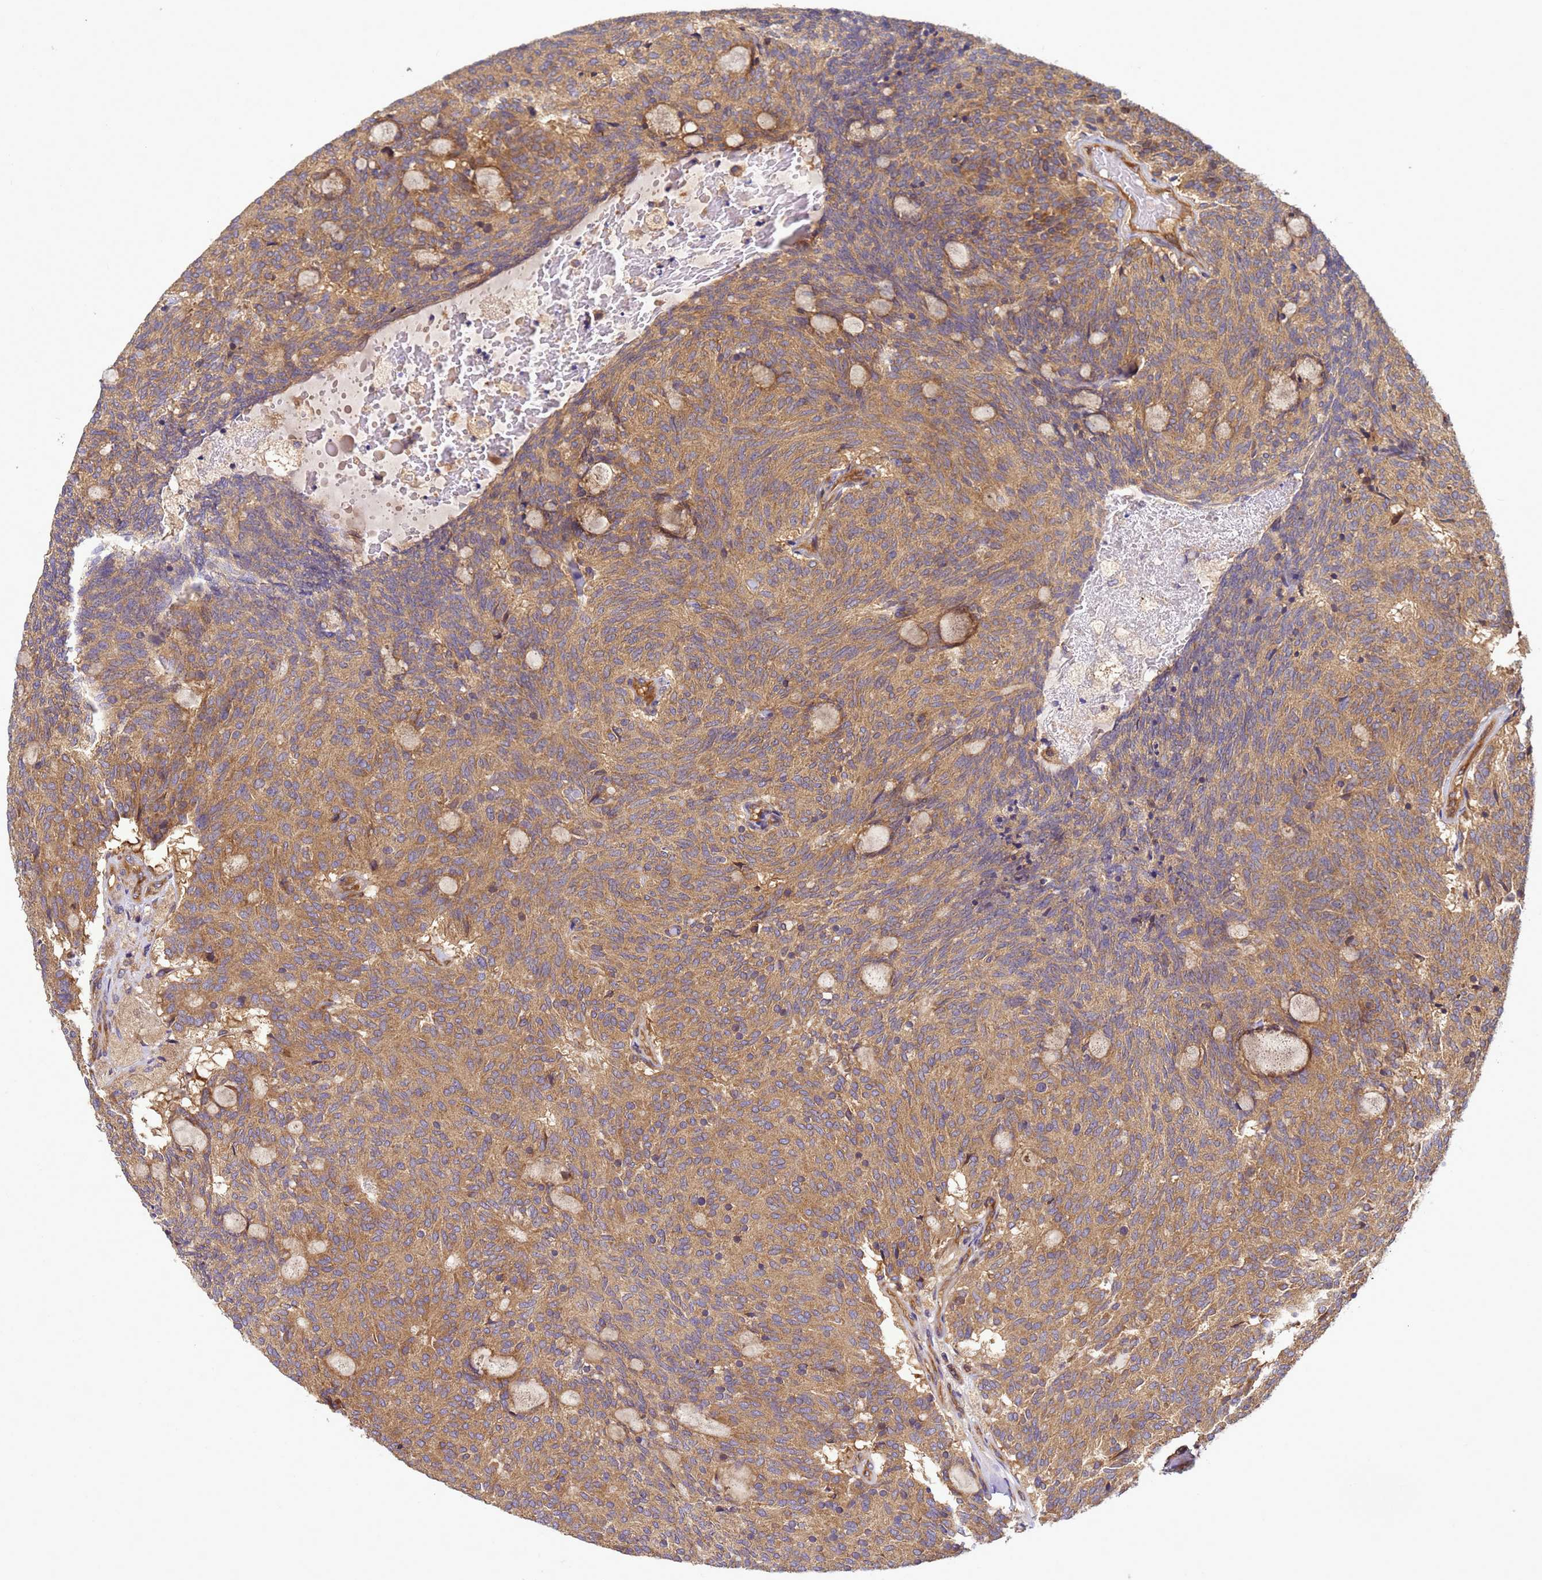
{"staining": {"intensity": "moderate", "quantity": ">75%", "location": "cytoplasmic/membranous"}, "tissue": "carcinoid", "cell_type": "Tumor cells", "image_type": "cancer", "snomed": [{"axis": "morphology", "description": "Carcinoid, malignant, NOS"}, {"axis": "topography", "description": "Pancreas"}], "caption": "Immunohistochemistry (IHC) (DAB) staining of carcinoid shows moderate cytoplasmic/membranous protein positivity in approximately >75% of tumor cells.", "gene": "BECN1", "patient": {"sex": "female", "age": 54}}